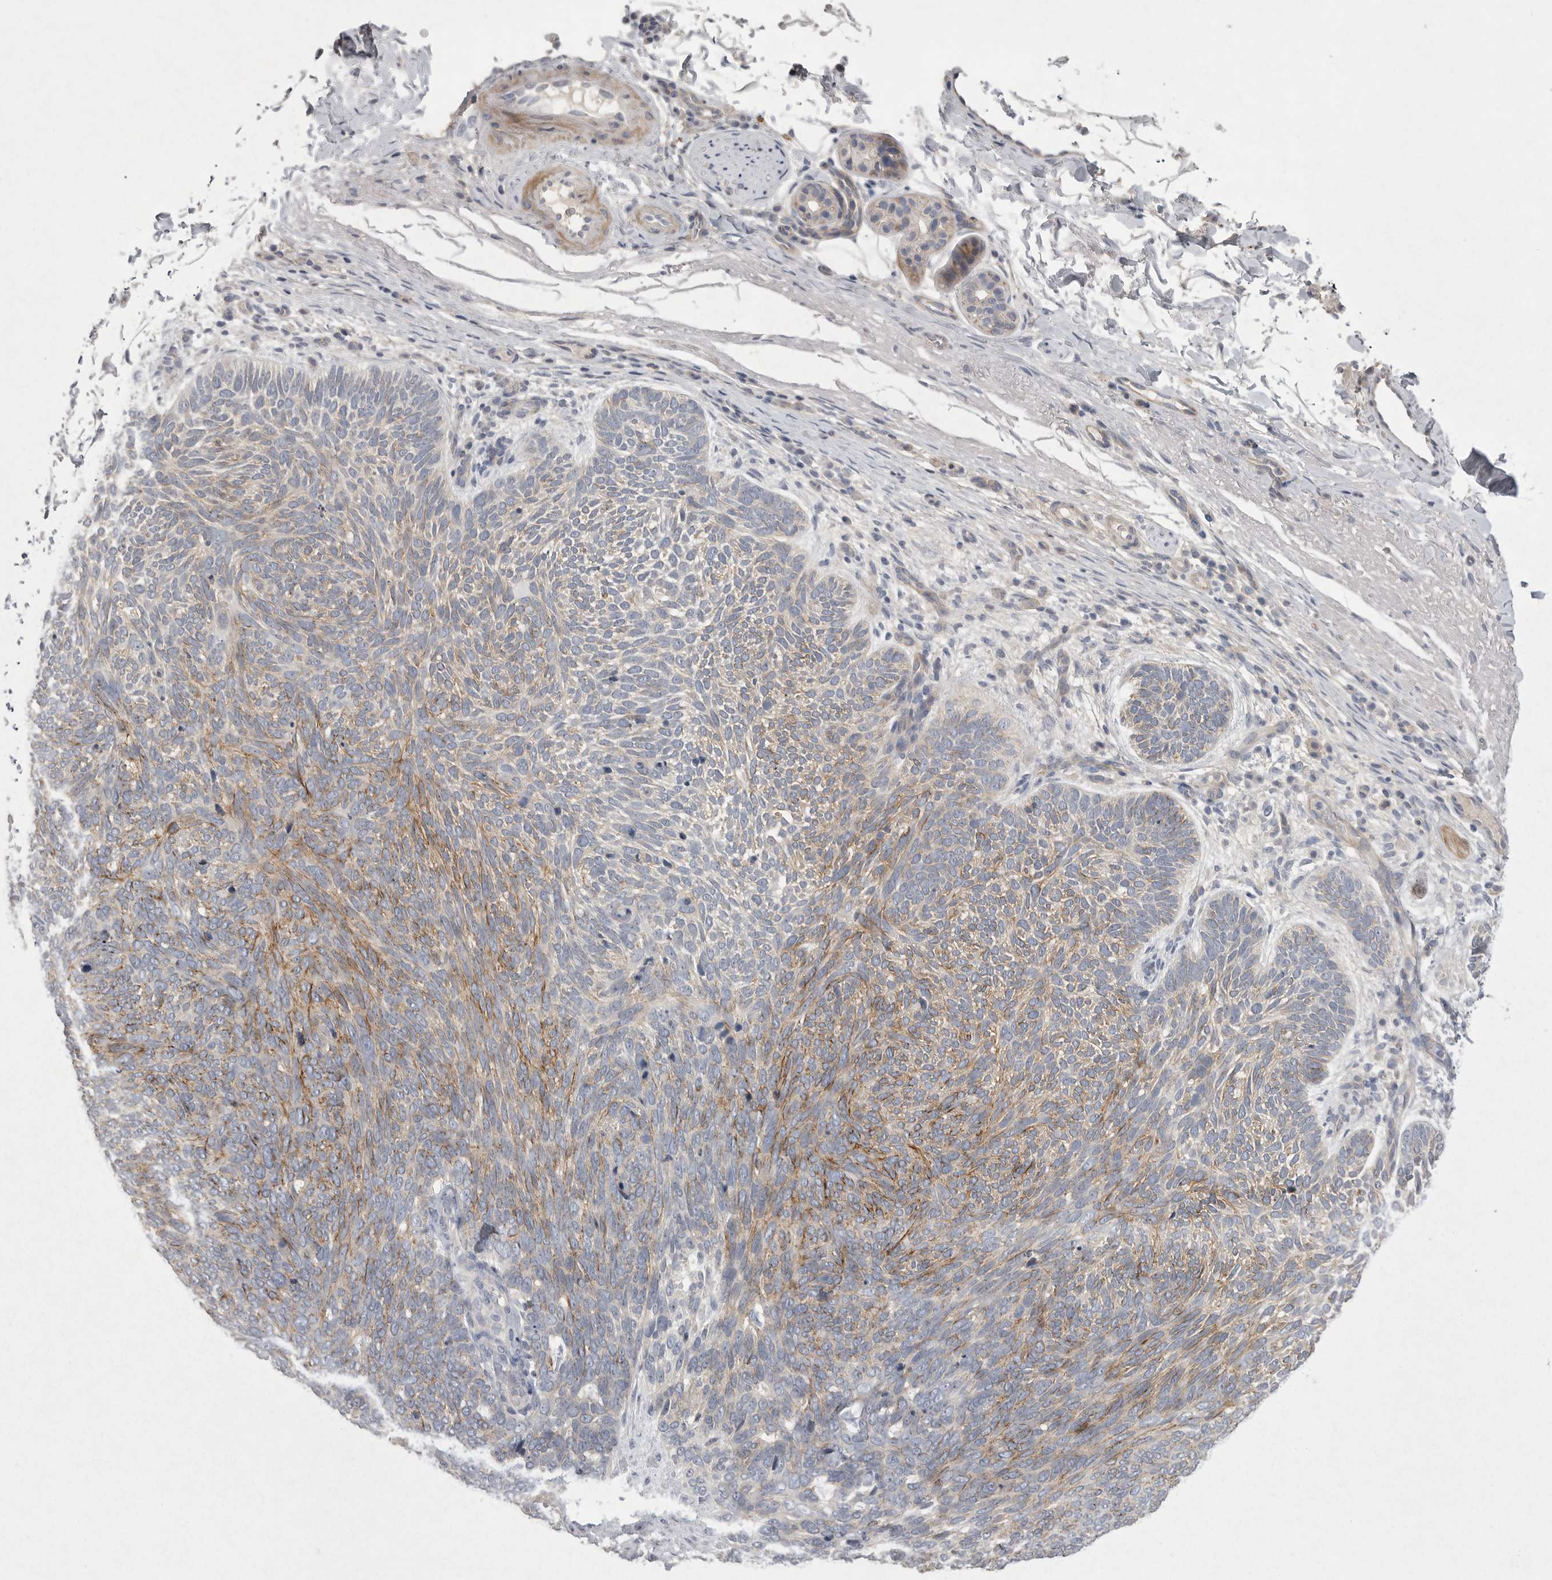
{"staining": {"intensity": "moderate", "quantity": "25%-75%", "location": "cytoplasmic/membranous"}, "tissue": "skin cancer", "cell_type": "Tumor cells", "image_type": "cancer", "snomed": [{"axis": "morphology", "description": "Basal cell carcinoma"}, {"axis": "topography", "description": "Skin"}], "caption": "Basal cell carcinoma (skin) was stained to show a protein in brown. There is medium levels of moderate cytoplasmic/membranous expression in approximately 25%-75% of tumor cells.", "gene": "VANGL2", "patient": {"sex": "female", "age": 85}}